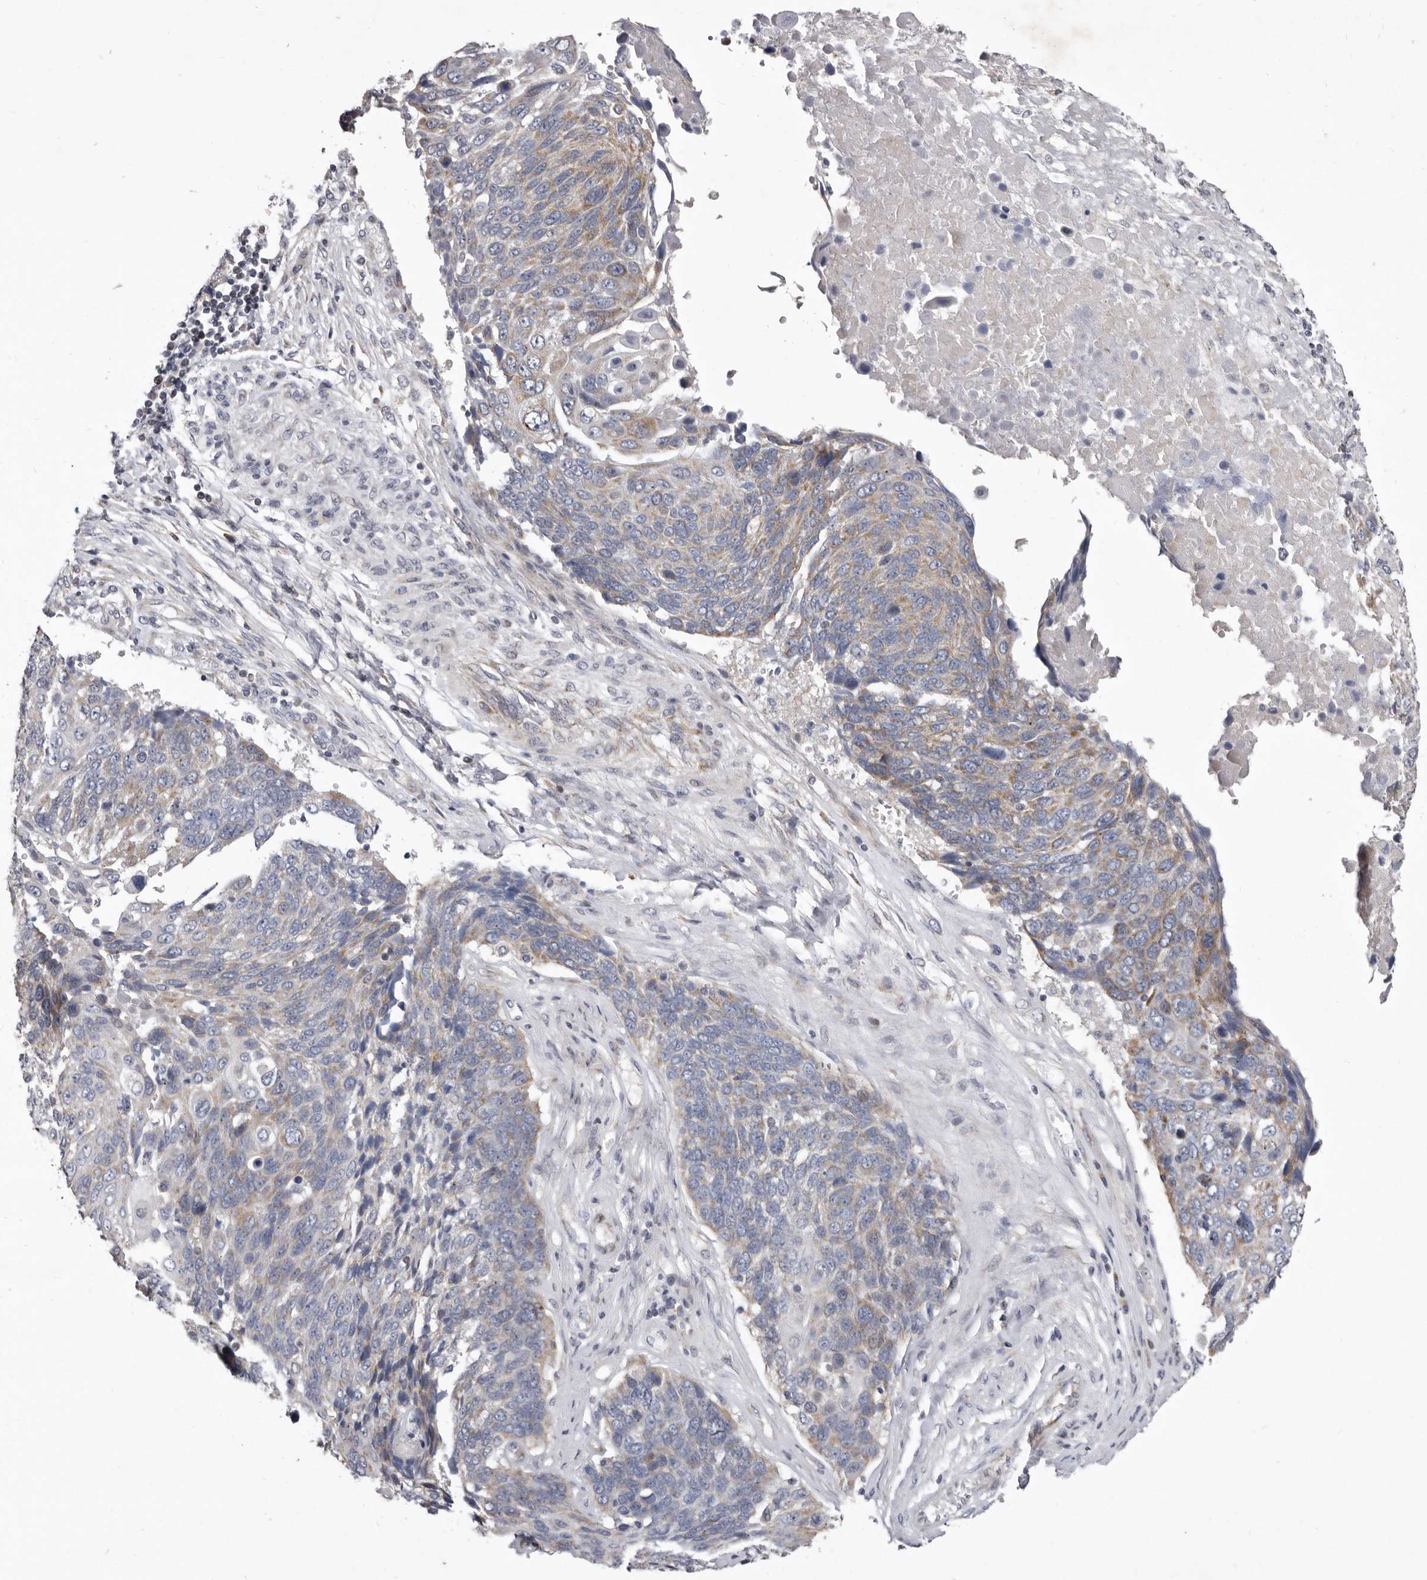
{"staining": {"intensity": "moderate", "quantity": "<25%", "location": "cytoplasmic/membranous"}, "tissue": "lung cancer", "cell_type": "Tumor cells", "image_type": "cancer", "snomed": [{"axis": "morphology", "description": "Squamous cell carcinoma, NOS"}, {"axis": "topography", "description": "Lung"}], "caption": "Immunohistochemical staining of lung squamous cell carcinoma demonstrates low levels of moderate cytoplasmic/membranous protein staining in about <25% of tumor cells. The staining is performed using DAB brown chromogen to label protein expression. The nuclei are counter-stained blue using hematoxylin.", "gene": "TIMM17B", "patient": {"sex": "male", "age": 66}}